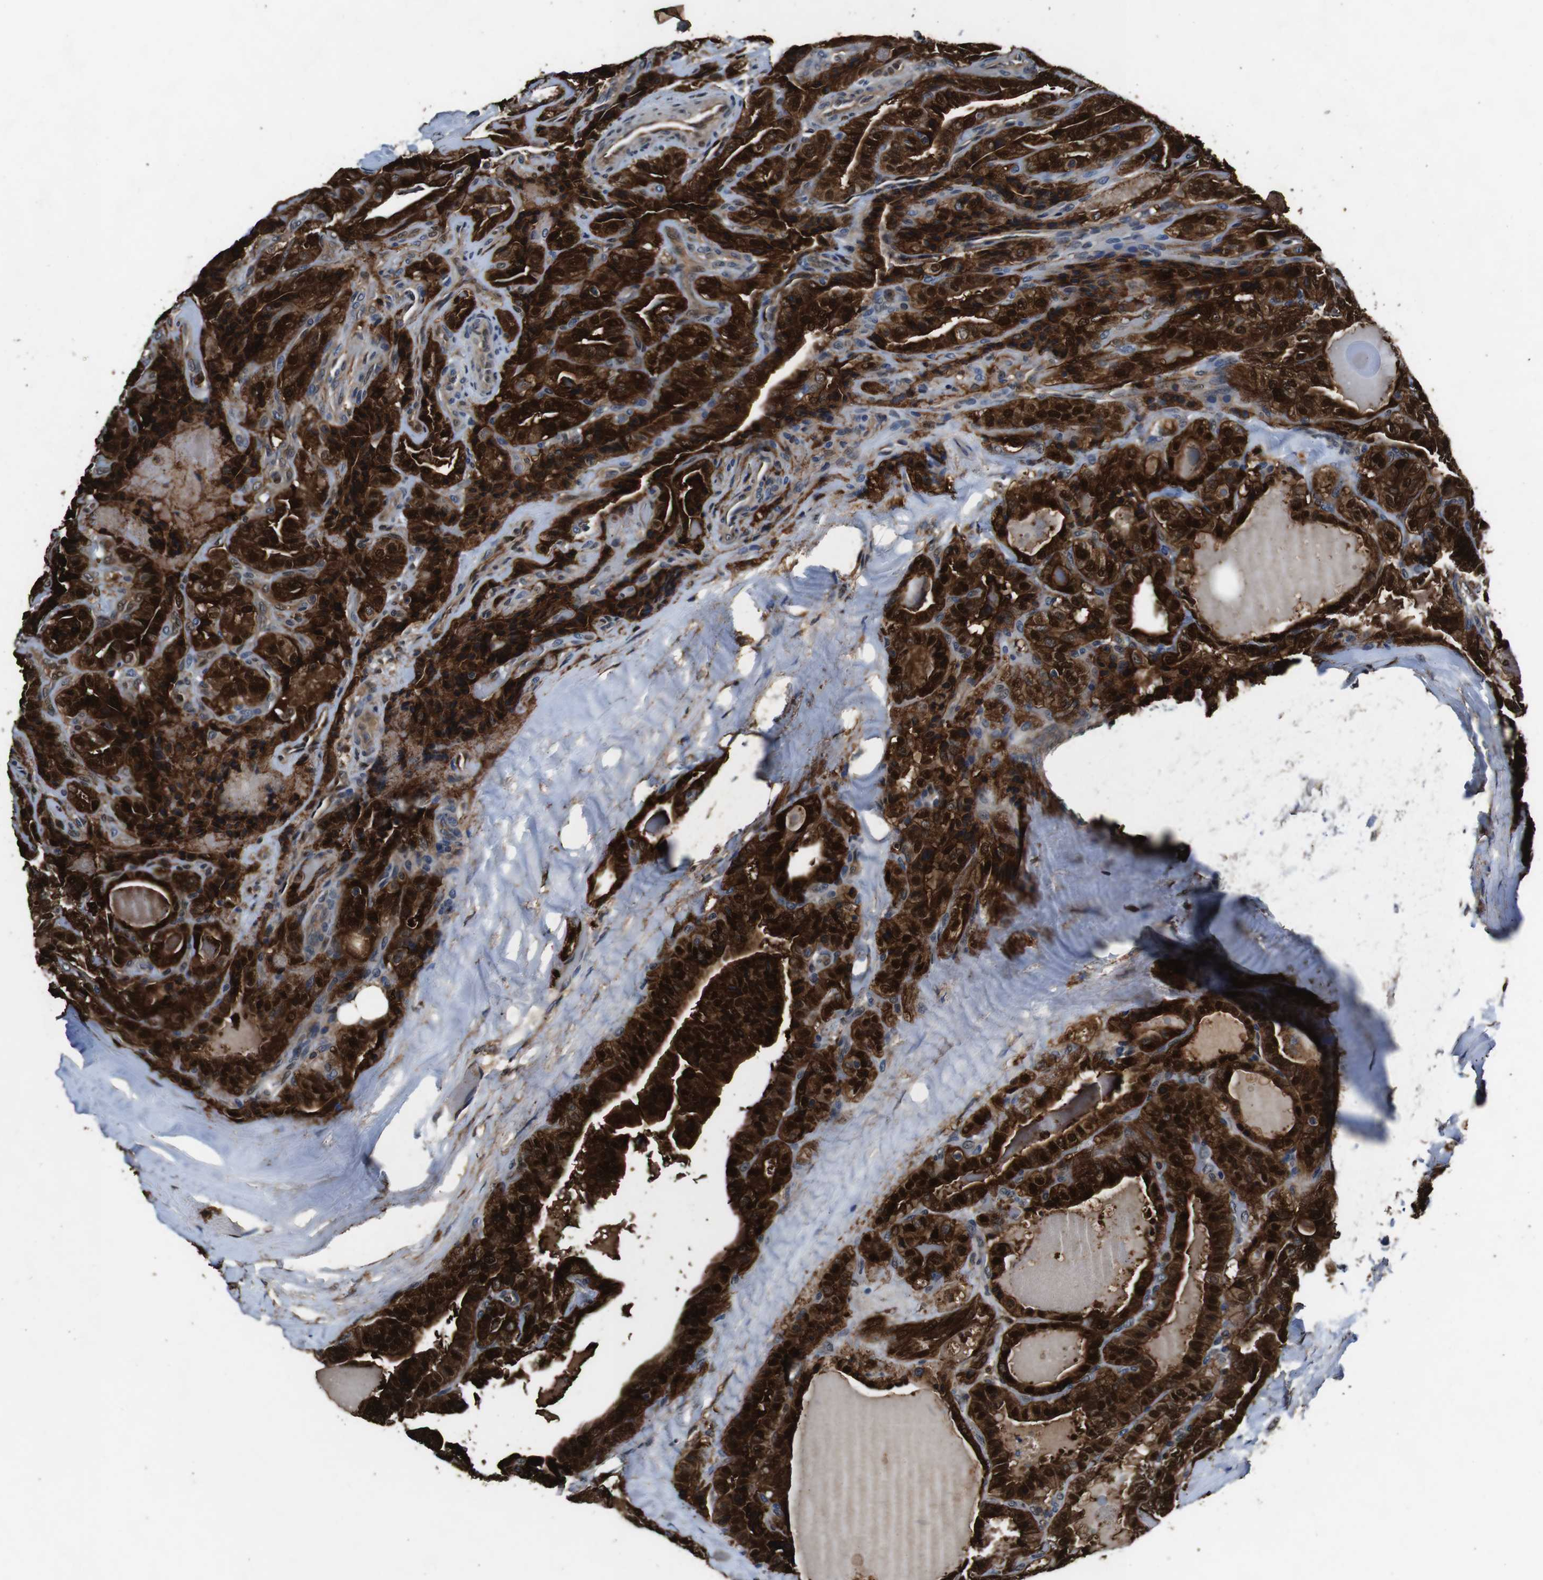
{"staining": {"intensity": "strong", "quantity": ">75%", "location": "cytoplasmic/membranous,nuclear"}, "tissue": "thyroid cancer", "cell_type": "Tumor cells", "image_type": "cancer", "snomed": [{"axis": "morphology", "description": "Papillary adenocarcinoma, NOS"}, {"axis": "topography", "description": "Thyroid gland"}], "caption": "A histopathology image of human papillary adenocarcinoma (thyroid) stained for a protein displays strong cytoplasmic/membranous and nuclear brown staining in tumor cells.", "gene": "ANXA1", "patient": {"sex": "male", "age": 77}}